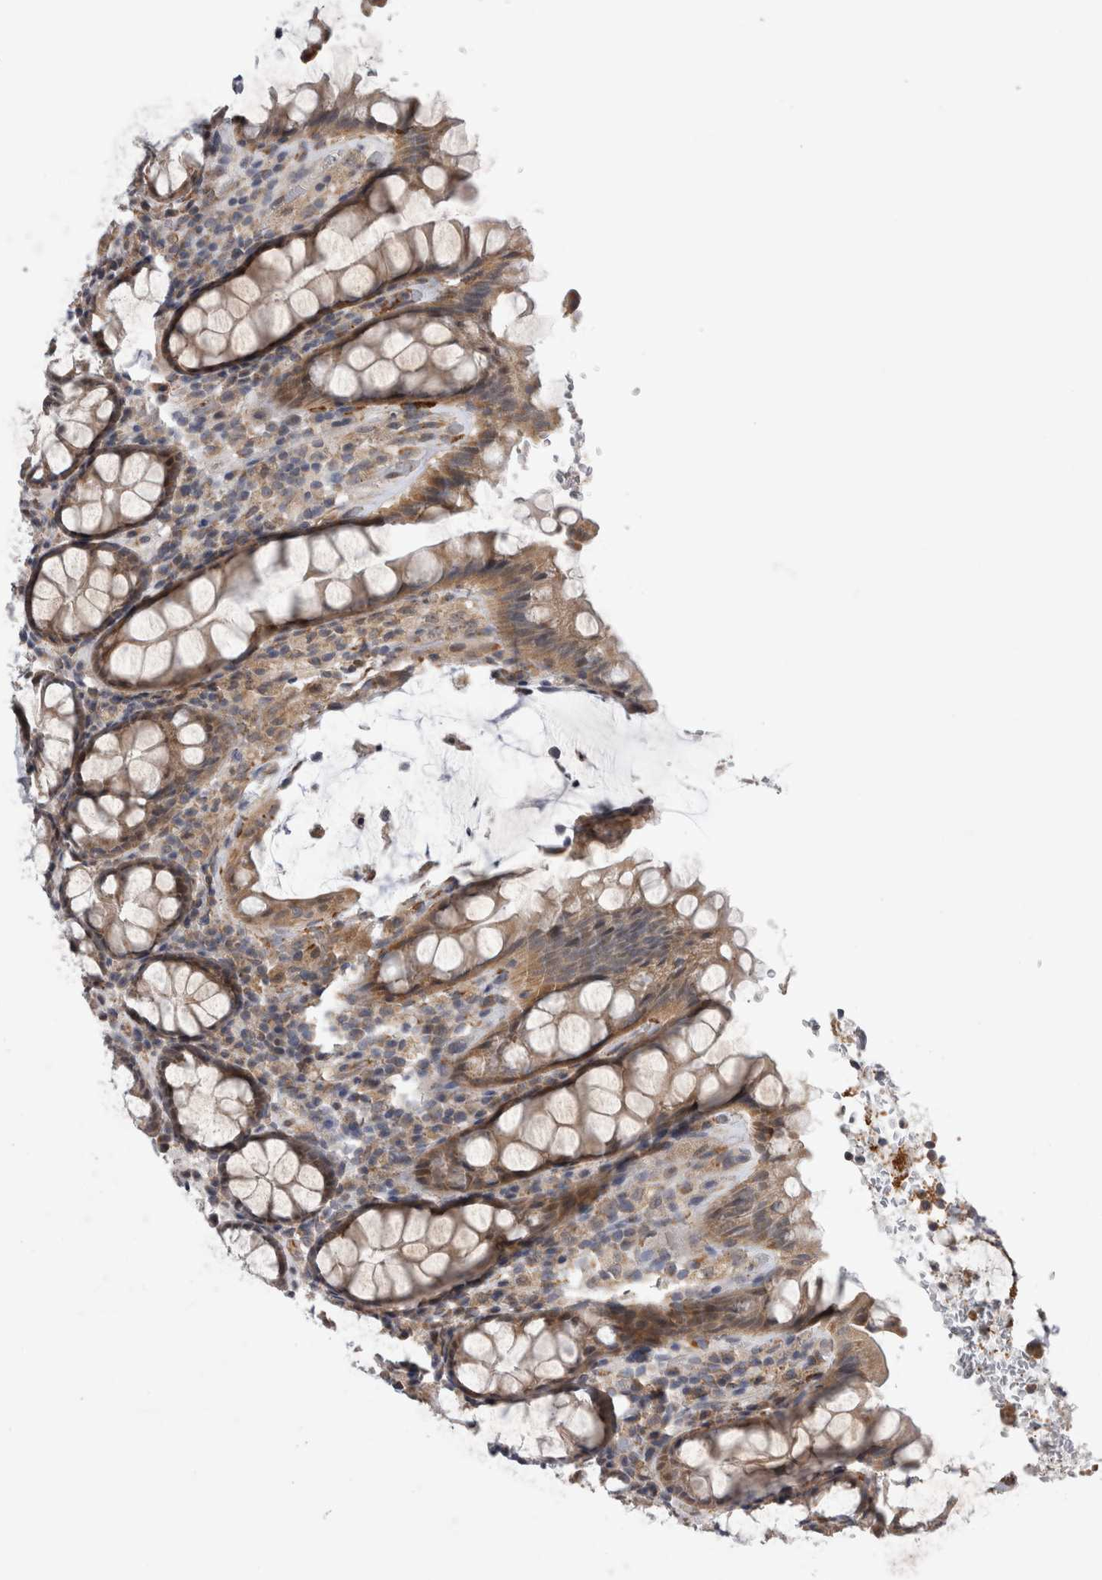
{"staining": {"intensity": "moderate", "quantity": ">75%", "location": "cytoplasmic/membranous"}, "tissue": "rectum", "cell_type": "Glandular cells", "image_type": "normal", "snomed": [{"axis": "morphology", "description": "Normal tissue, NOS"}, {"axis": "topography", "description": "Rectum"}], "caption": "This photomicrograph exhibits immunohistochemistry (IHC) staining of unremarkable human rectum, with medium moderate cytoplasmic/membranous staining in about >75% of glandular cells.", "gene": "ARHGAP29", "patient": {"sex": "male", "age": 64}}